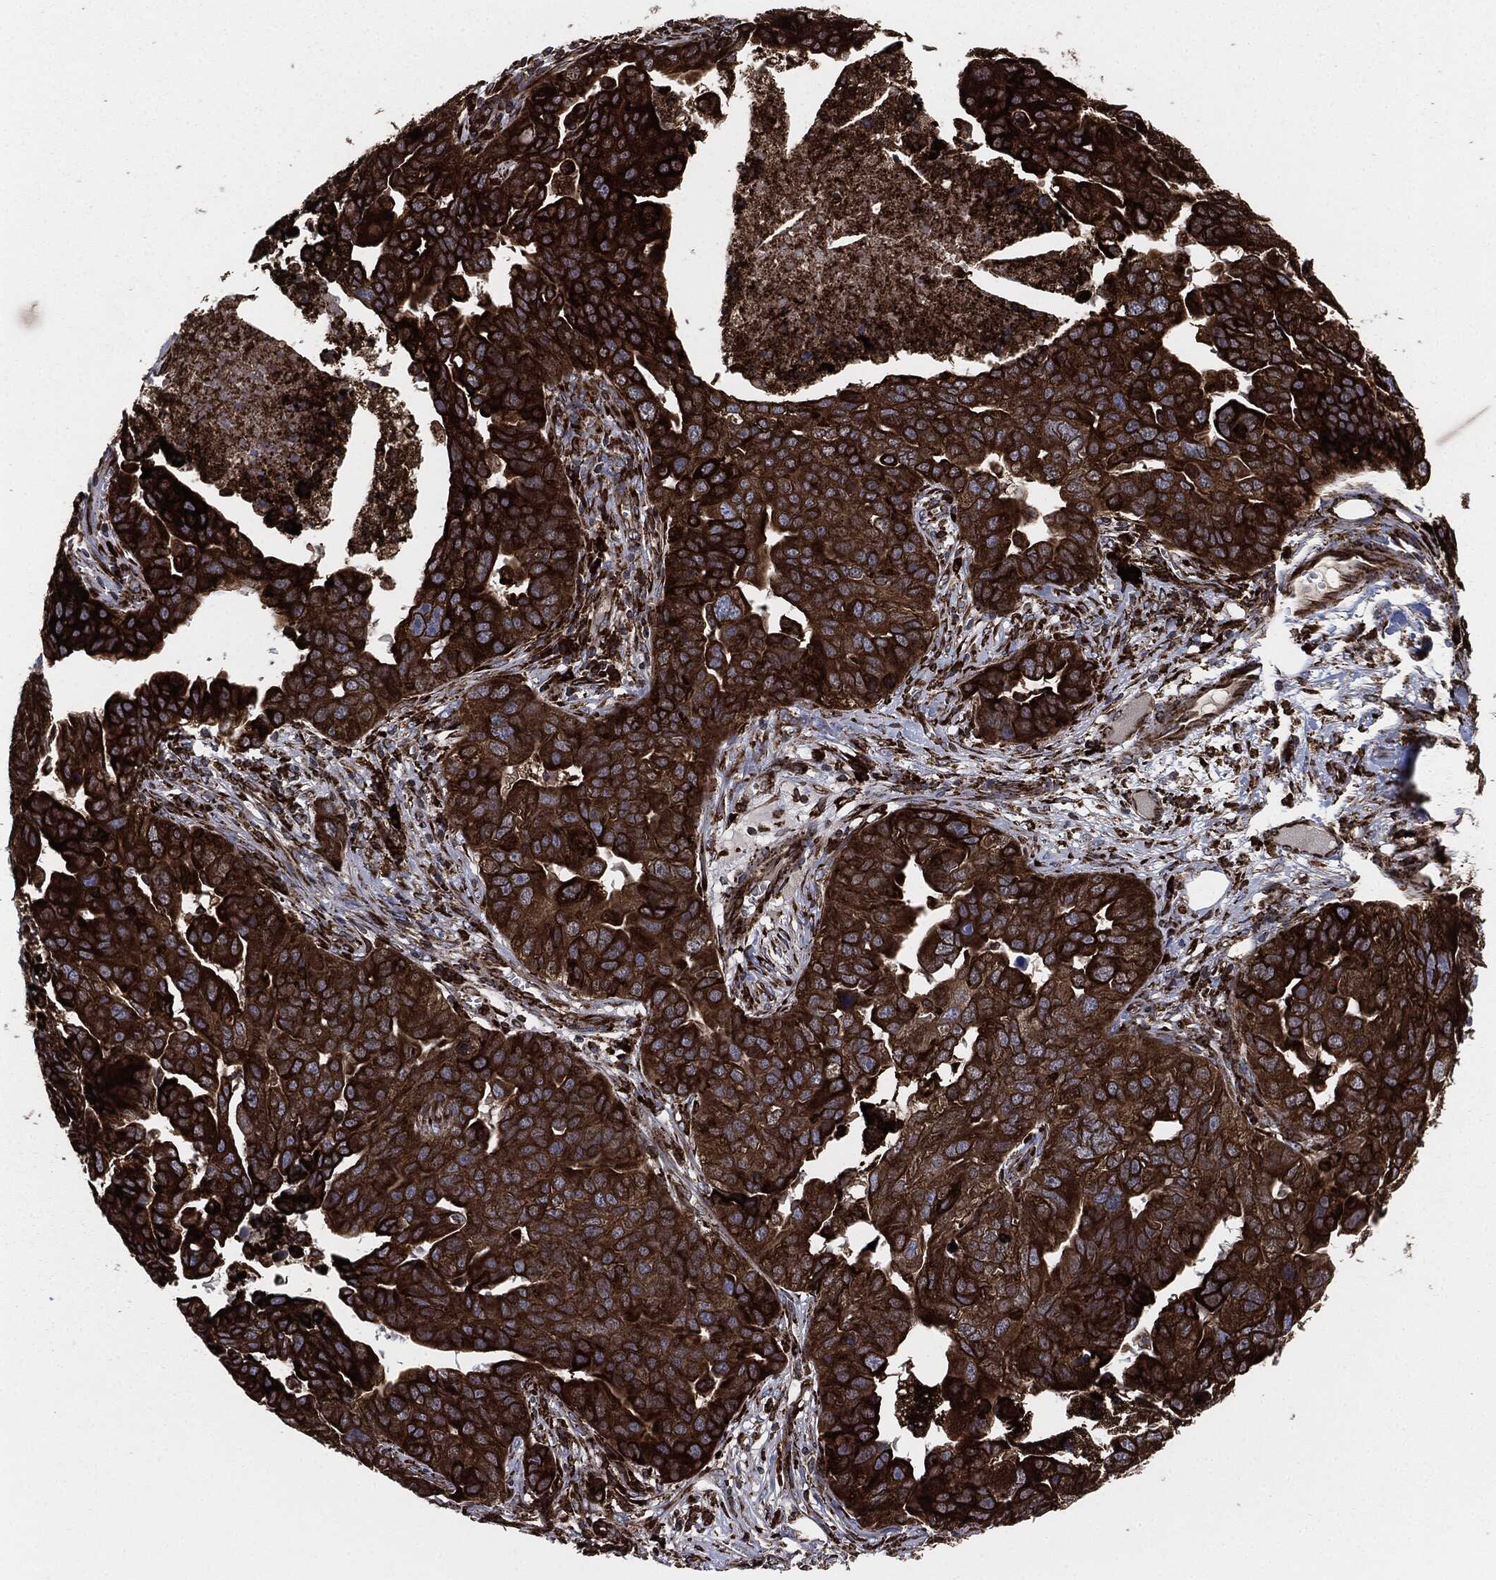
{"staining": {"intensity": "strong", "quantity": ">75%", "location": "cytoplasmic/membranous"}, "tissue": "ovarian cancer", "cell_type": "Tumor cells", "image_type": "cancer", "snomed": [{"axis": "morphology", "description": "Carcinoma, endometroid"}, {"axis": "topography", "description": "Soft tissue"}, {"axis": "topography", "description": "Ovary"}], "caption": "Tumor cells exhibit high levels of strong cytoplasmic/membranous positivity in about >75% of cells in ovarian endometroid carcinoma.", "gene": "CALR", "patient": {"sex": "female", "age": 52}}